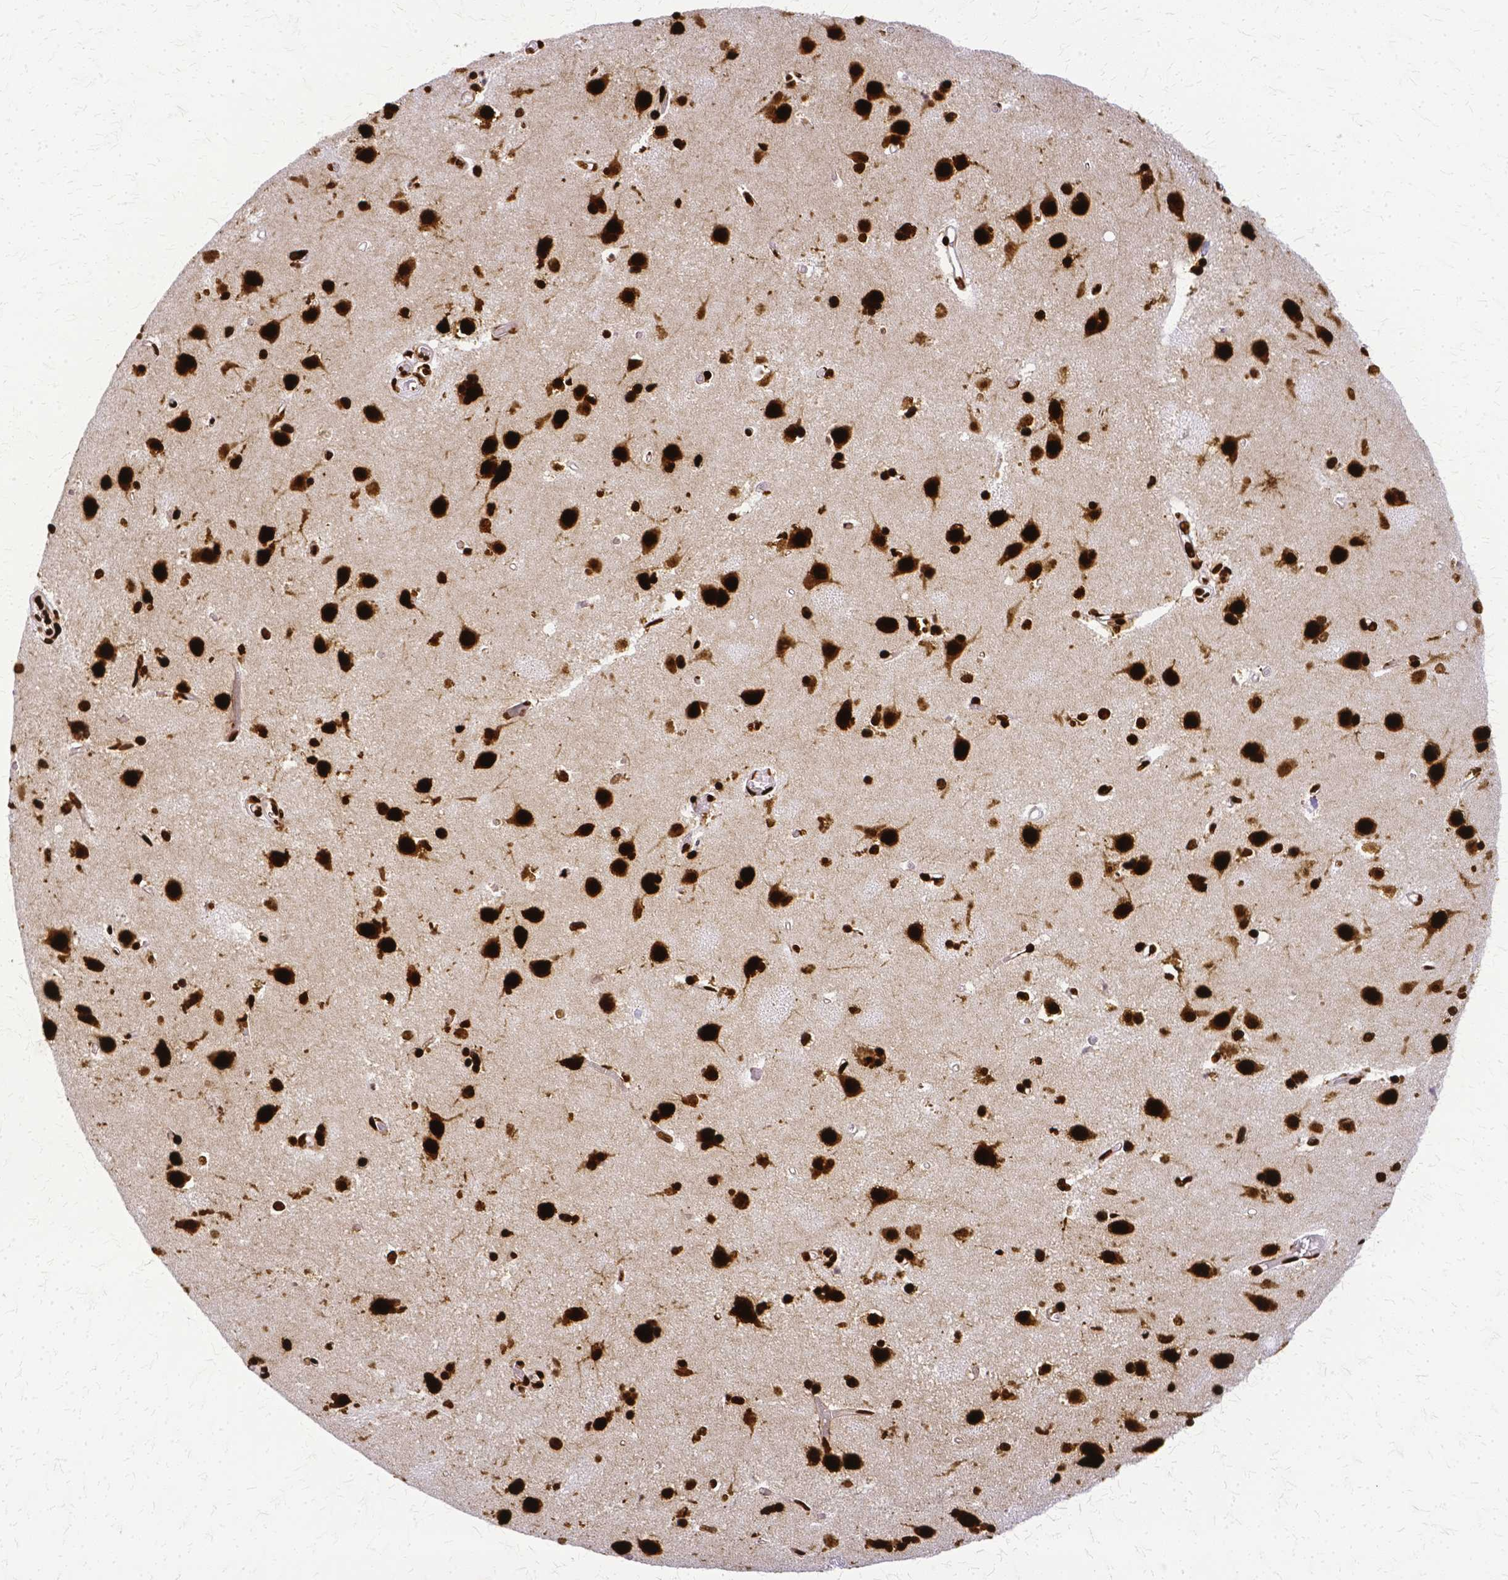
{"staining": {"intensity": "strong", "quantity": "25%-75%", "location": "nuclear"}, "tissue": "caudate", "cell_type": "Glial cells", "image_type": "normal", "snomed": [{"axis": "morphology", "description": "Normal tissue, NOS"}, {"axis": "topography", "description": "Lateral ventricle wall"}], "caption": "Strong nuclear positivity is present in about 25%-75% of glial cells in unremarkable caudate.", "gene": "SFPQ", "patient": {"sex": "male", "age": 54}}